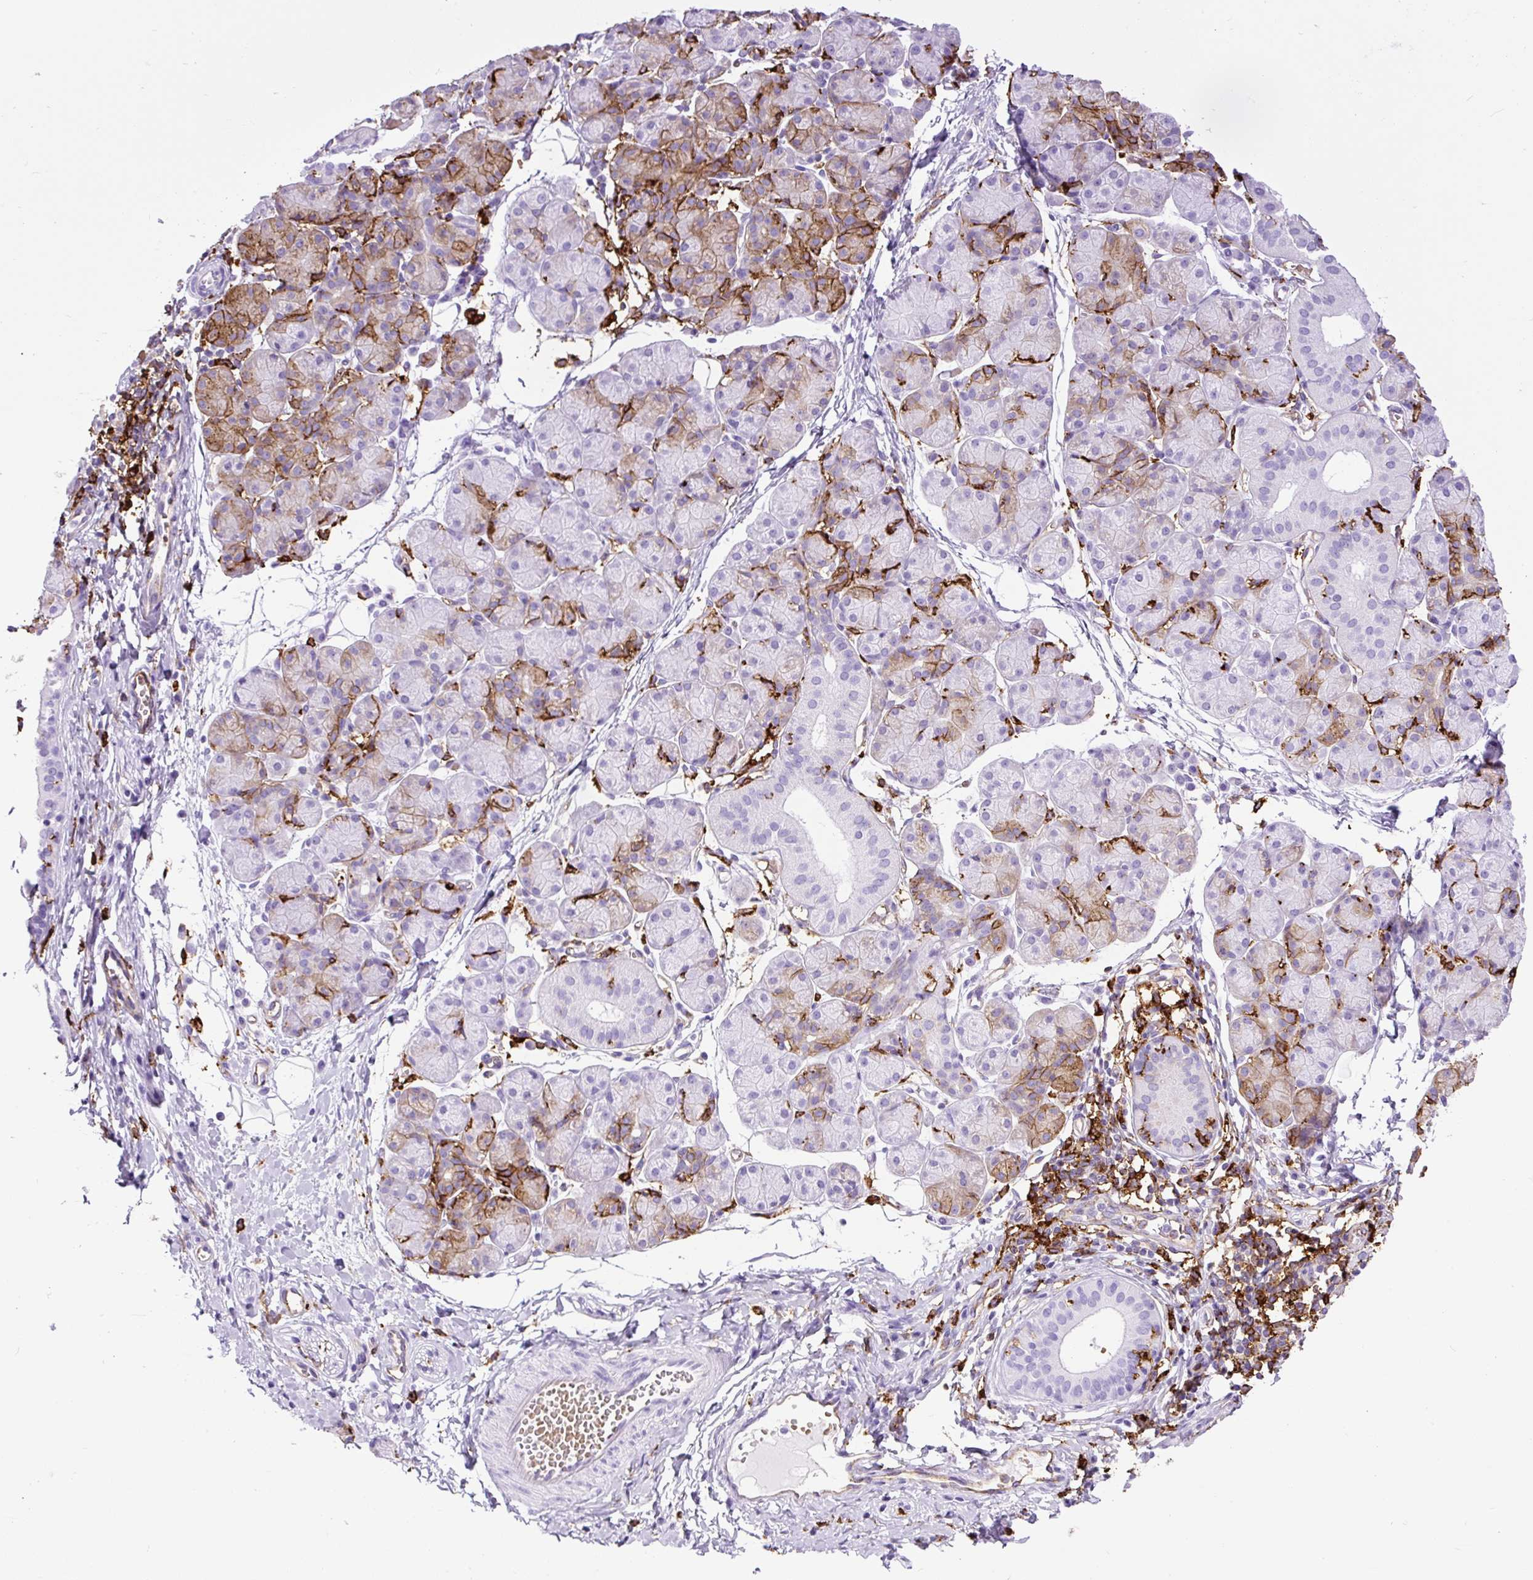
{"staining": {"intensity": "moderate", "quantity": "25%-75%", "location": "cytoplasmic/membranous"}, "tissue": "salivary gland", "cell_type": "Glandular cells", "image_type": "normal", "snomed": [{"axis": "morphology", "description": "Normal tissue, NOS"}, {"axis": "morphology", "description": "Inflammation, NOS"}, {"axis": "topography", "description": "Lymph node"}, {"axis": "topography", "description": "Salivary gland"}], "caption": "Human salivary gland stained for a protein (brown) exhibits moderate cytoplasmic/membranous positive positivity in approximately 25%-75% of glandular cells.", "gene": "HLA", "patient": {"sex": "male", "age": 3}}